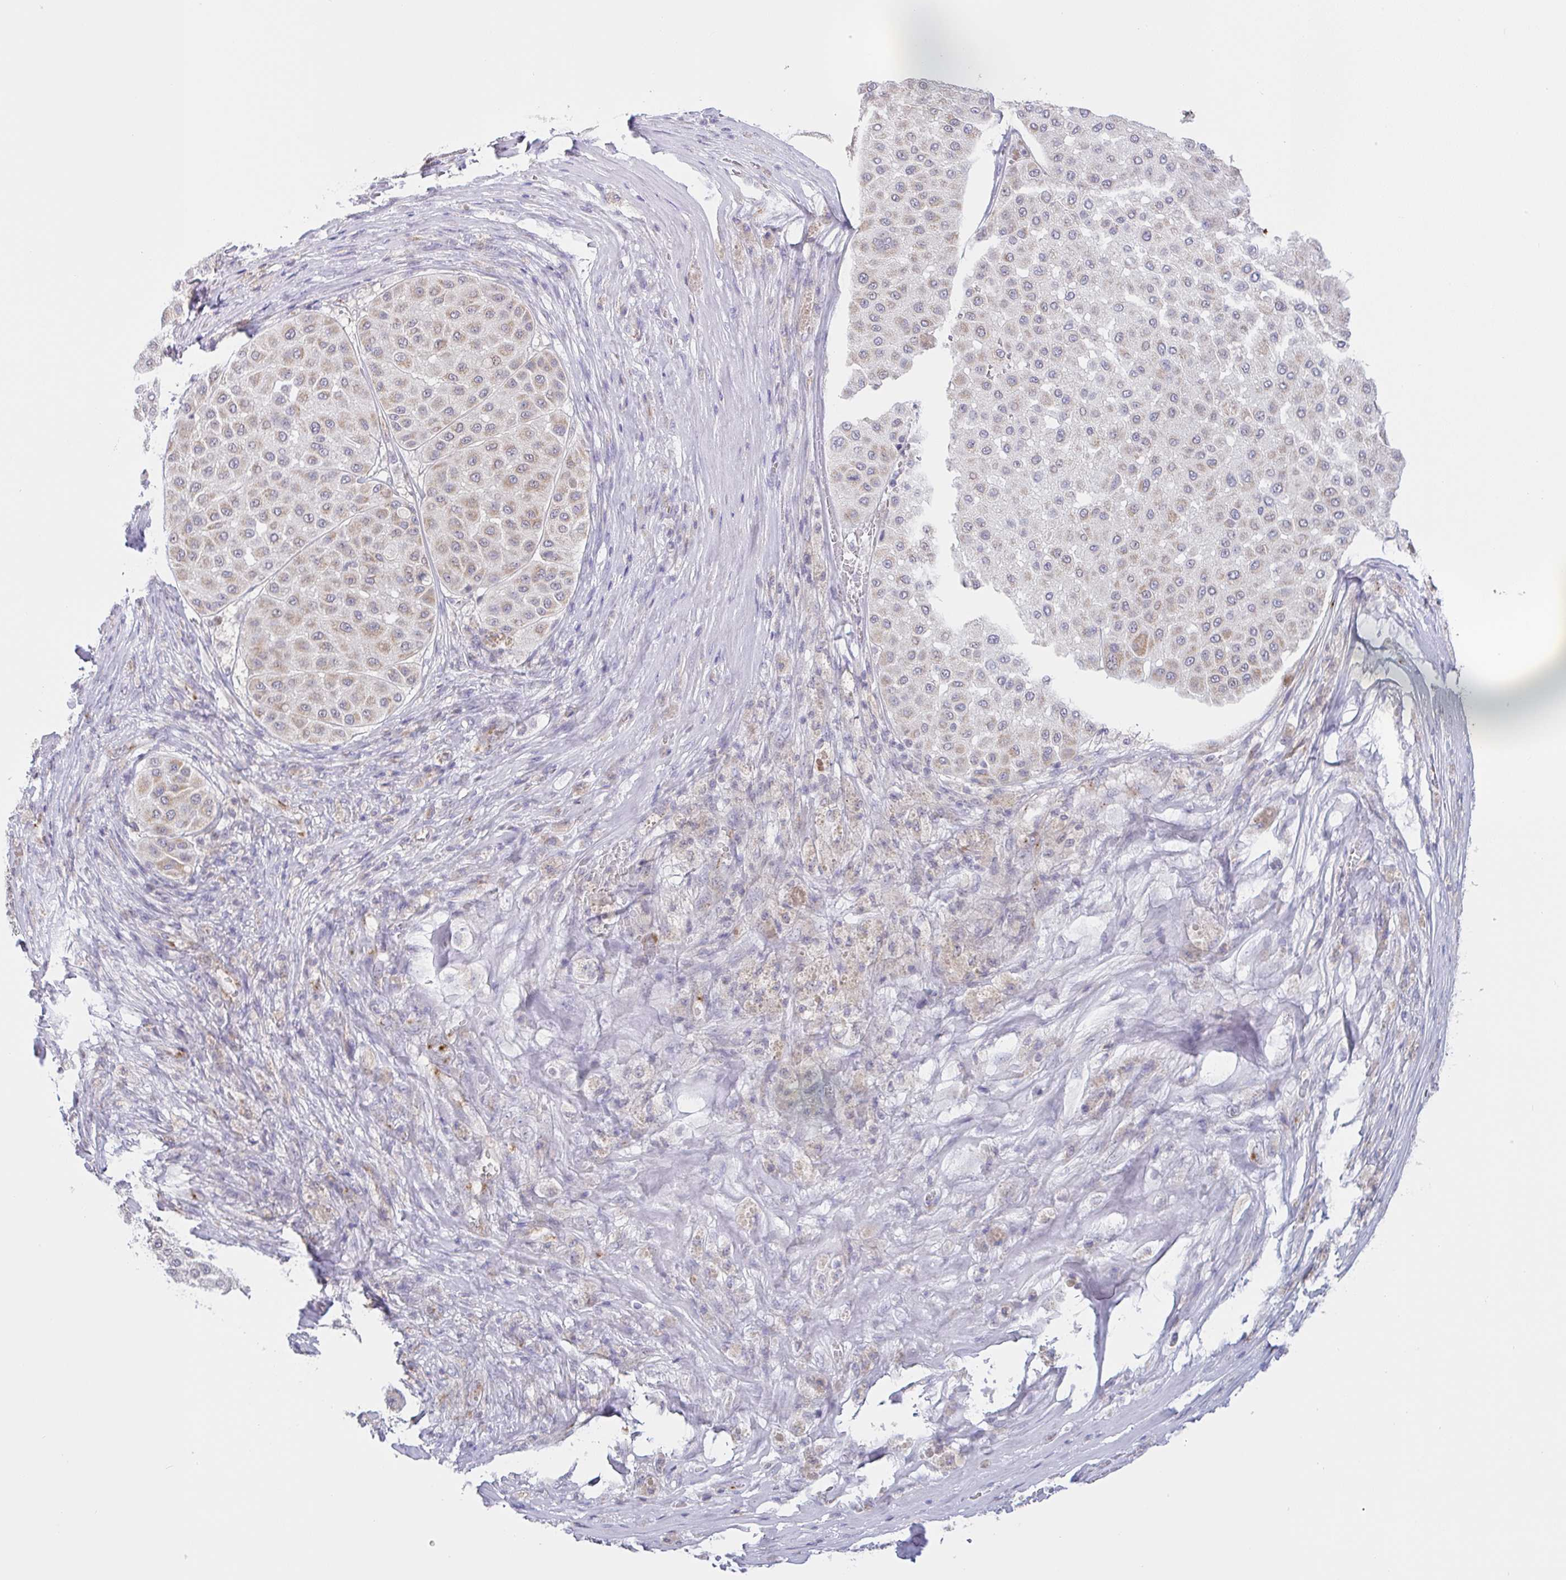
{"staining": {"intensity": "weak", "quantity": "<25%", "location": "cytoplasmic/membranous"}, "tissue": "melanoma", "cell_type": "Tumor cells", "image_type": "cancer", "snomed": [{"axis": "morphology", "description": "Malignant melanoma, Metastatic site"}, {"axis": "topography", "description": "Smooth muscle"}], "caption": "Tumor cells show no significant protein expression in malignant melanoma (metastatic site). (Brightfield microscopy of DAB IHC at high magnification).", "gene": "PLCD4", "patient": {"sex": "male", "age": 41}}